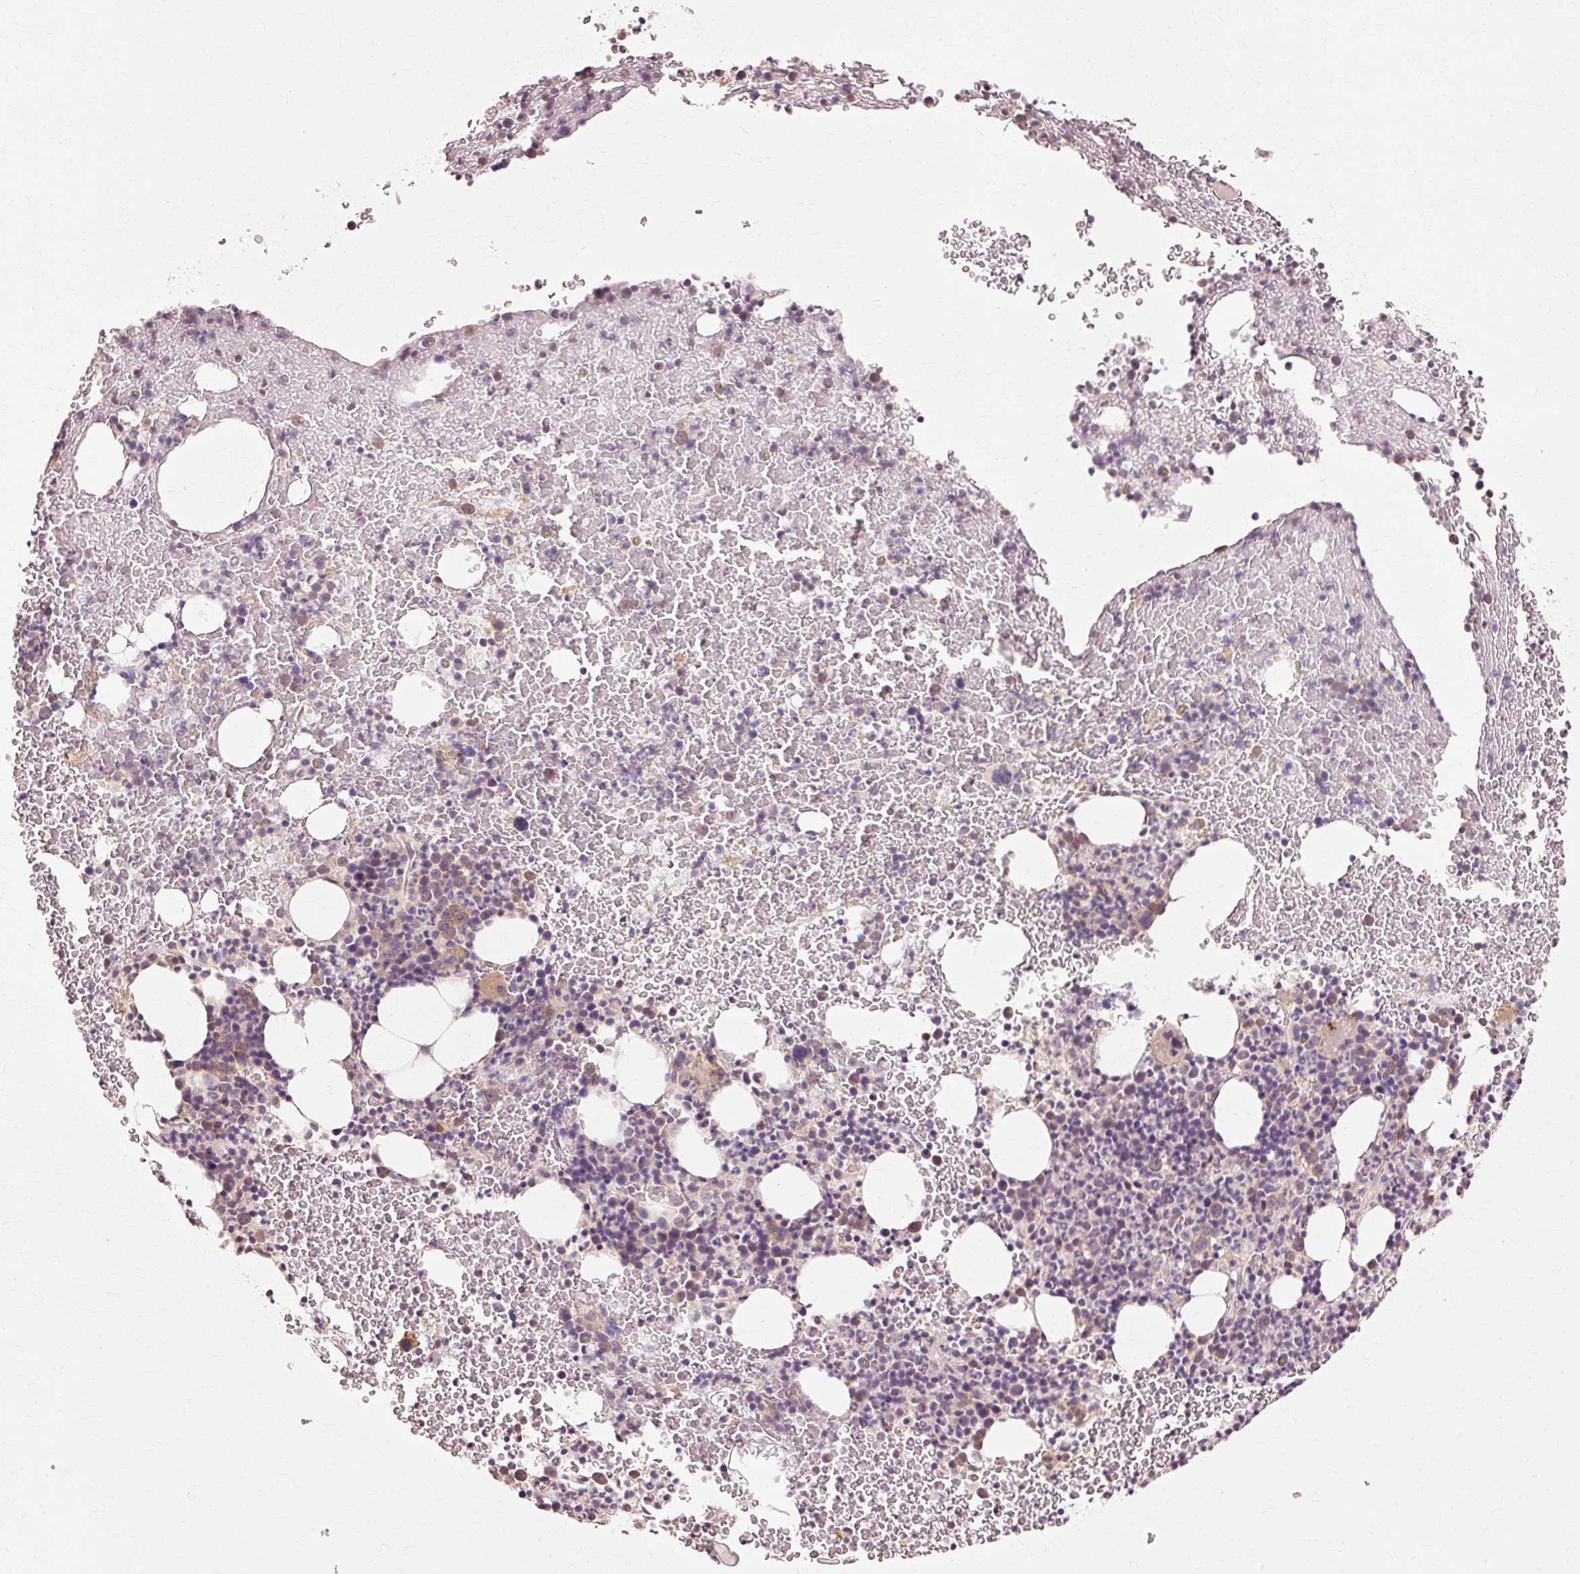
{"staining": {"intensity": "weak", "quantity": "25%-75%", "location": "cytoplasmic/membranous"}, "tissue": "bone marrow", "cell_type": "Hematopoietic cells", "image_type": "normal", "snomed": [{"axis": "morphology", "description": "Normal tissue, NOS"}, {"axis": "topography", "description": "Bone marrow"}], "caption": "IHC of benign bone marrow displays low levels of weak cytoplasmic/membranous staining in approximately 25%-75% of hematopoietic cells.", "gene": "RGPD5", "patient": {"sex": "male", "age": 61}}